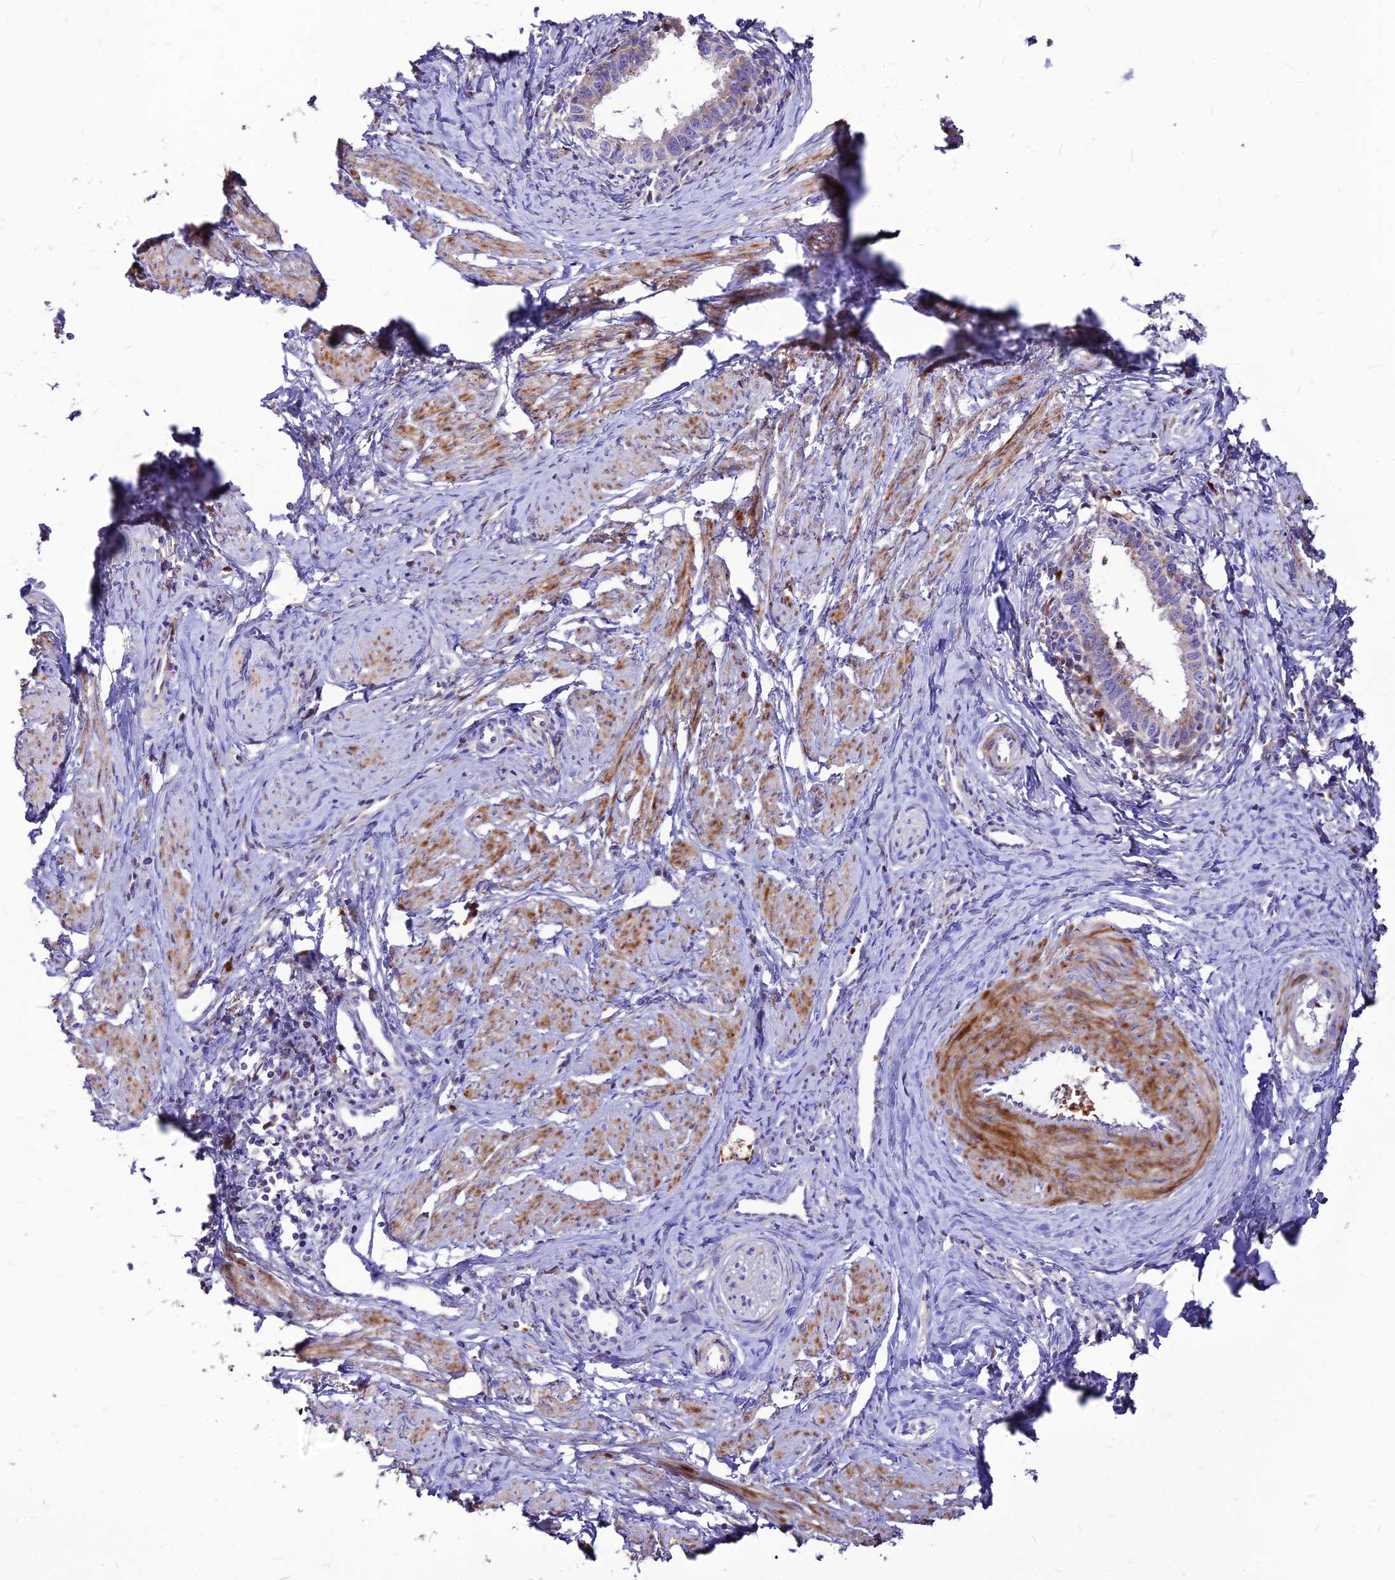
{"staining": {"intensity": "negative", "quantity": "none", "location": "none"}, "tissue": "cervical cancer", "cell_type": "Tumor cells", "image_type": "cancer", "snomed": [{"axis": "morphology", "description": "Adenocarcinoma, NOS"}, {"axis": "topography", "description": "Cervix"}], "caption": "High power microscopy micrograph of an immunohistochemistry (IHC) image of adenocarcinoma (cervical), revealing no significant positivity in tumor cells. (Brightfield microscopy of DAB IHC at high magnification).", "gene": "RIMOC1", "patient": {"sex": "female", "age": 36}}